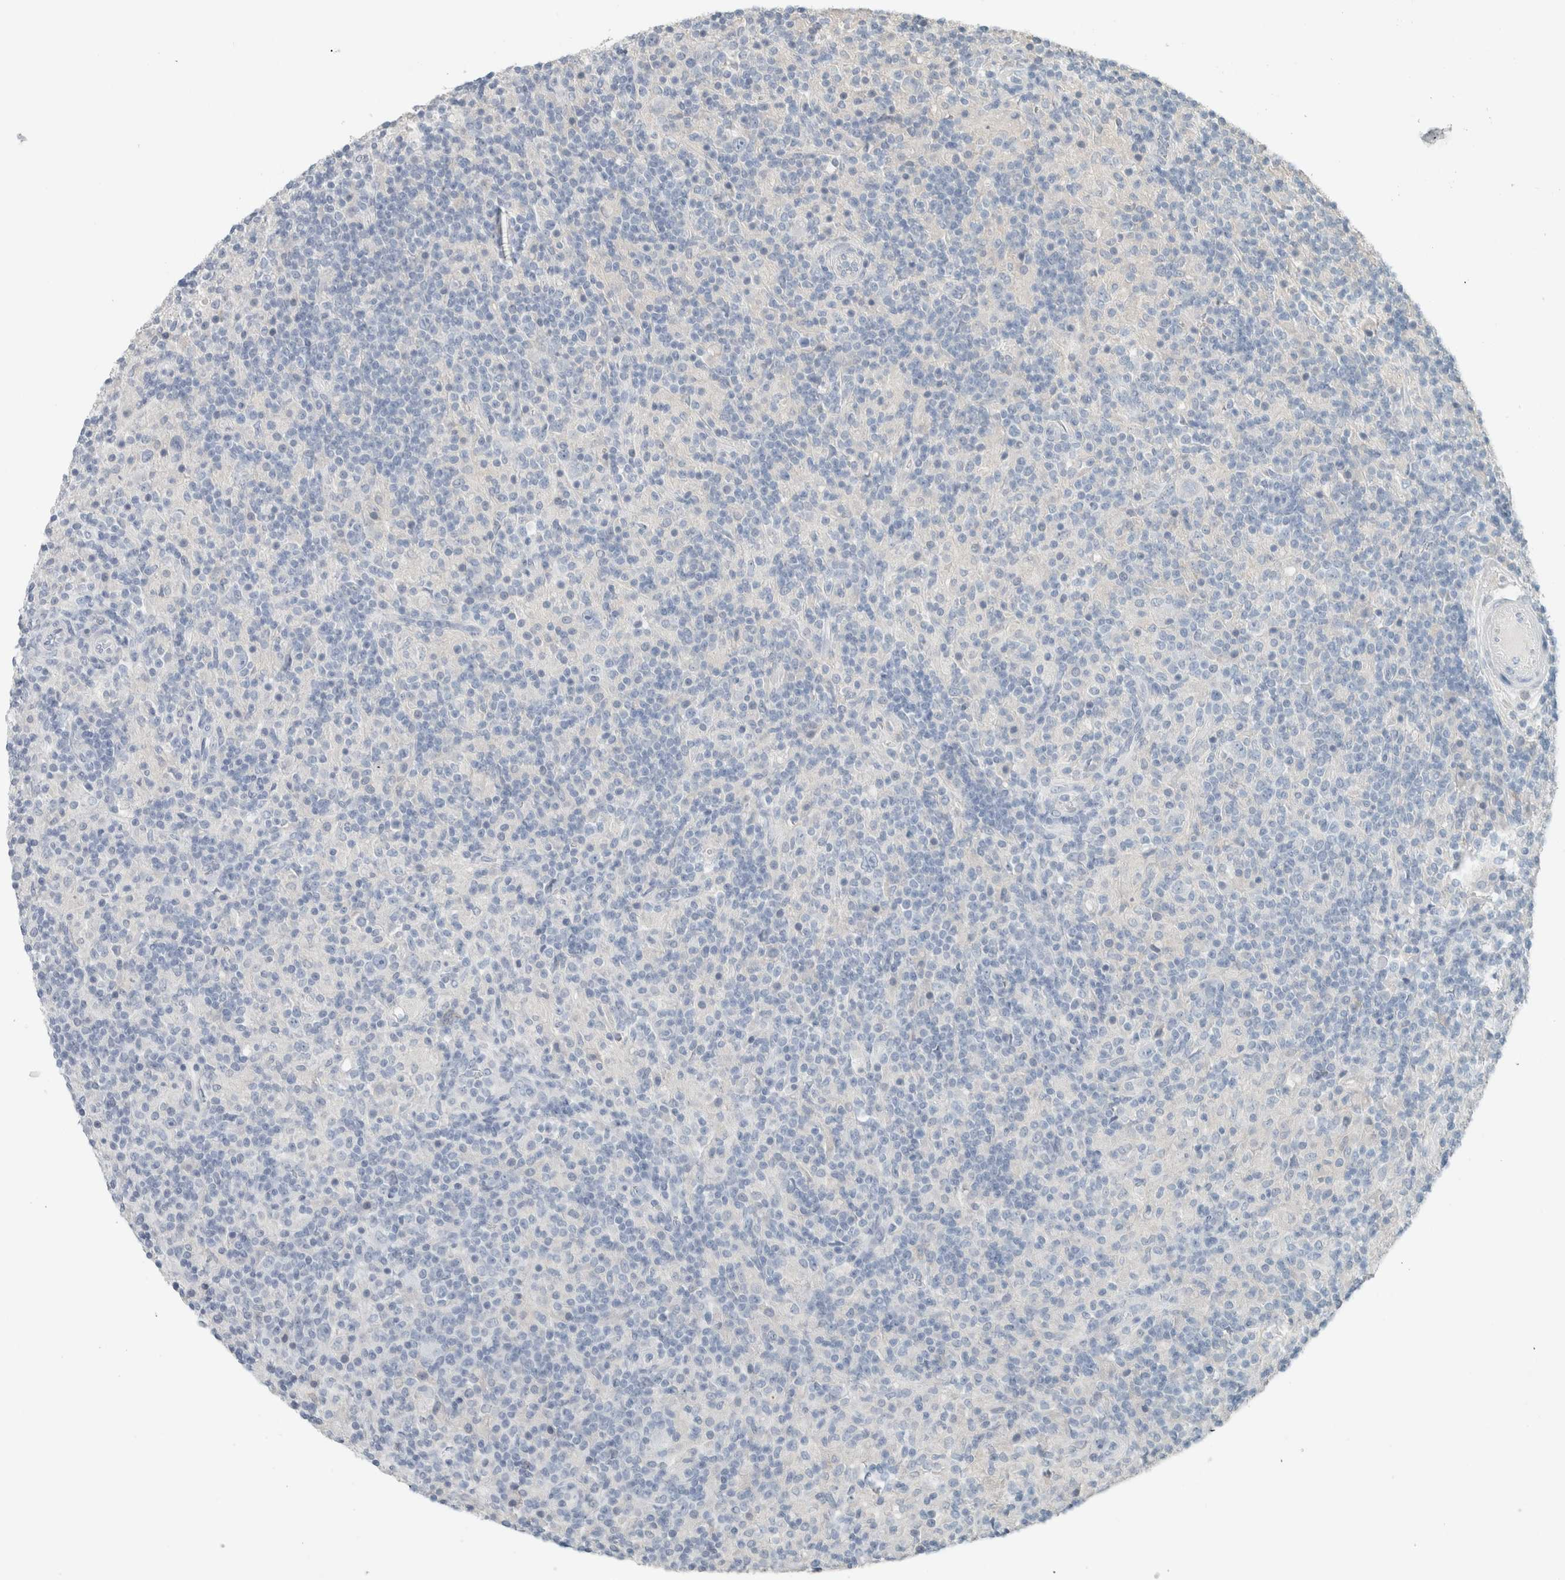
{"staining": {"intensity": "negative", "quantity": "none", "location": "none"}, "tissue": "lymphoma", "cell_type": "Tumor cells", "image_type": "cancer", "snomed": [{"axis": "morphology", "description": "Hodgkin's disease, NOS"}, {"axis": "topography", "description": "Lymph node"}], "caption": "IHC photomicrograph of lymphoma stained for a protein (brown), which reveals no expression in tumor cells.", "gene": "SCIN", "patient": {"sex": "male", "age": 70}}